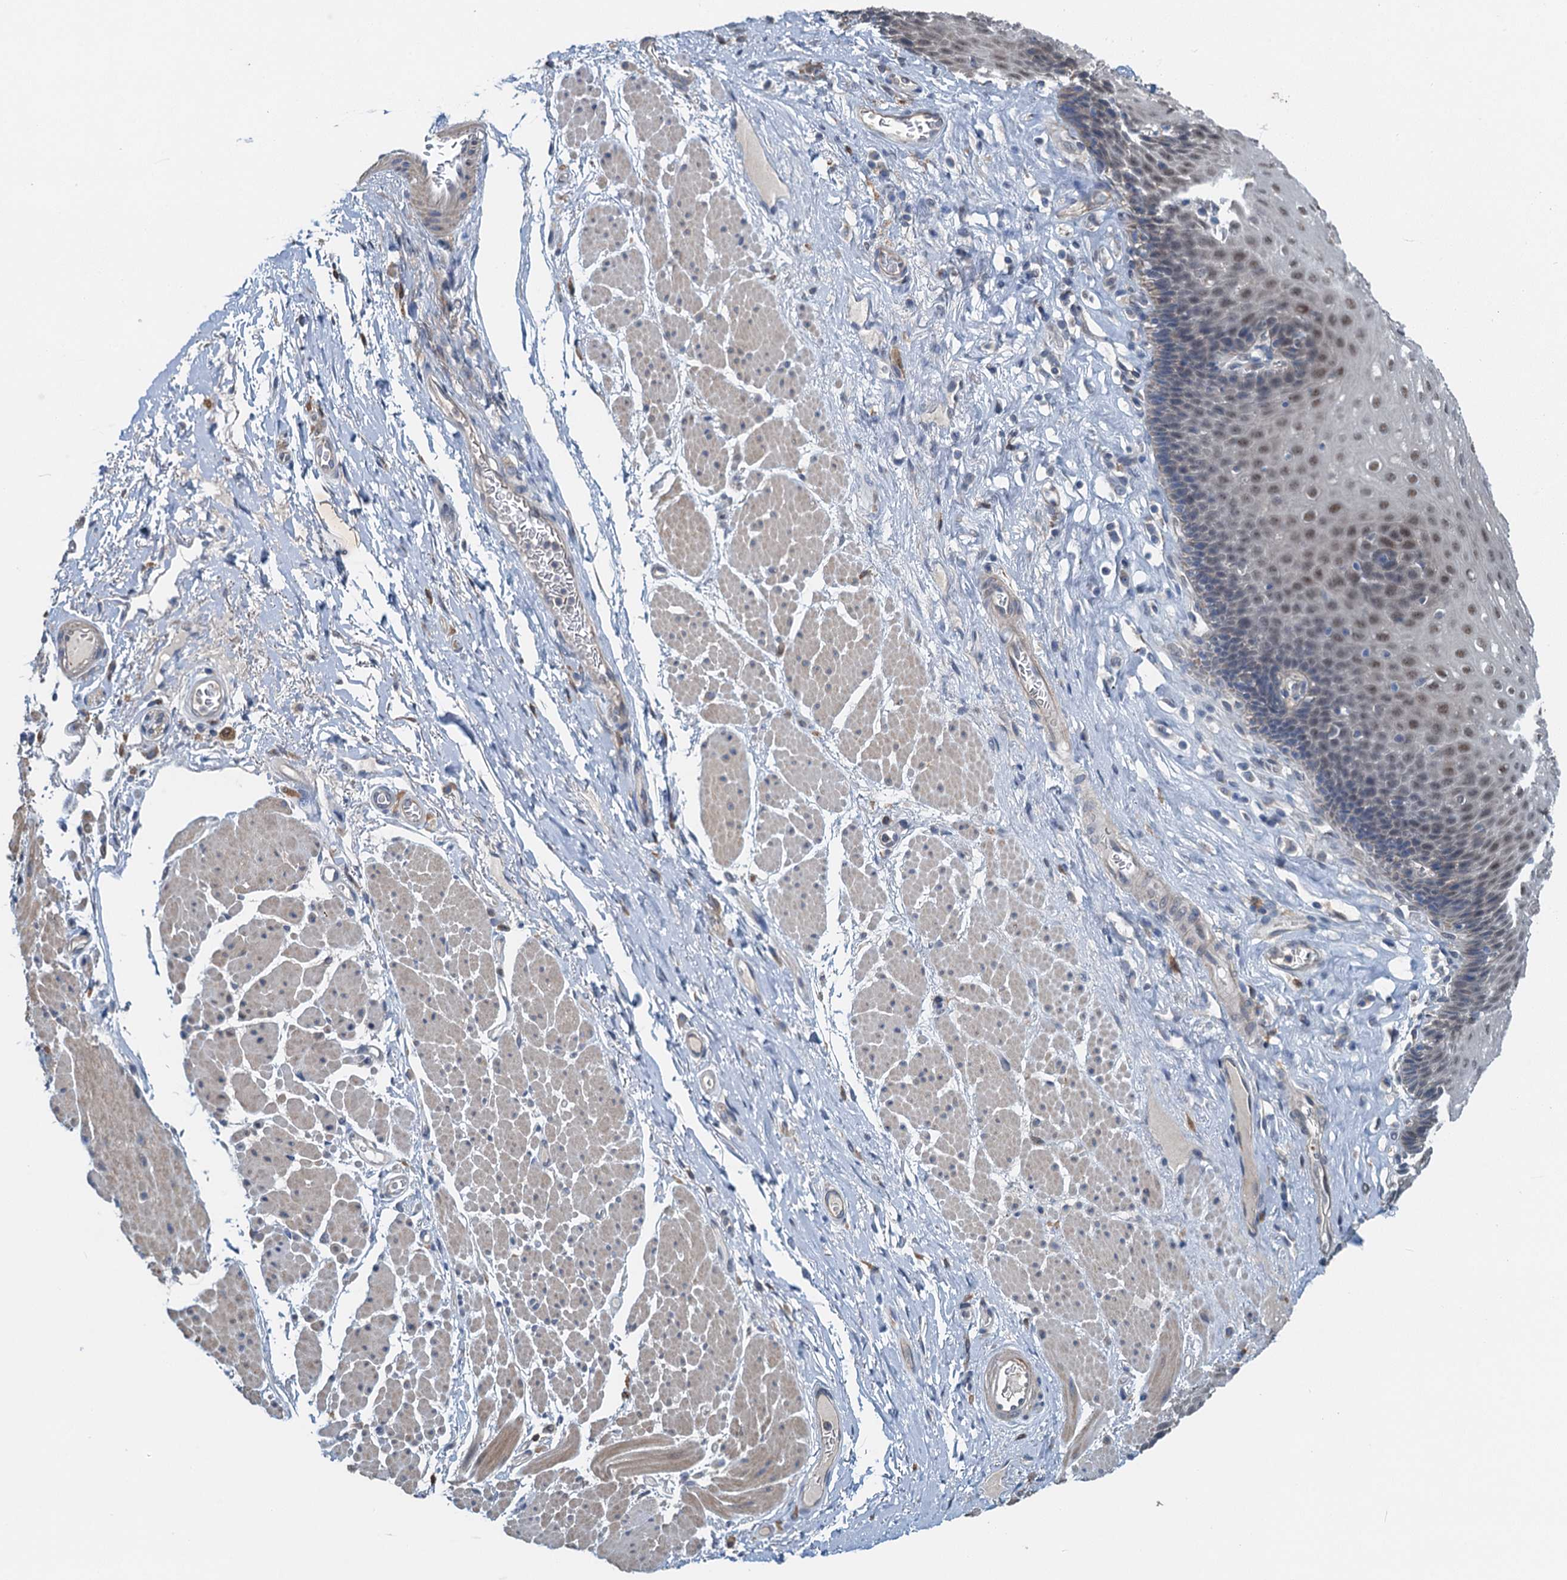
{"staining": {"intensity": "weak", "quantity": "25%-75%", "location": "nuclear"}, "tissue": "esophagus", "cell_type": "Squamous epithelial cells", "image_type": "normal", "snomed": [{"axis": "morphology", "description": "Normal tissue, NOS"}, {"axis": "topography", "description": "Esophagus"}], "caption": "The histopathology image exhibits staining of normal esophagus, revealing weak nuclear protein staining (brown color) within squamous epithelial cells.", "gene": "ZNF606", "patient": {"sex": "female", "age": 66}}